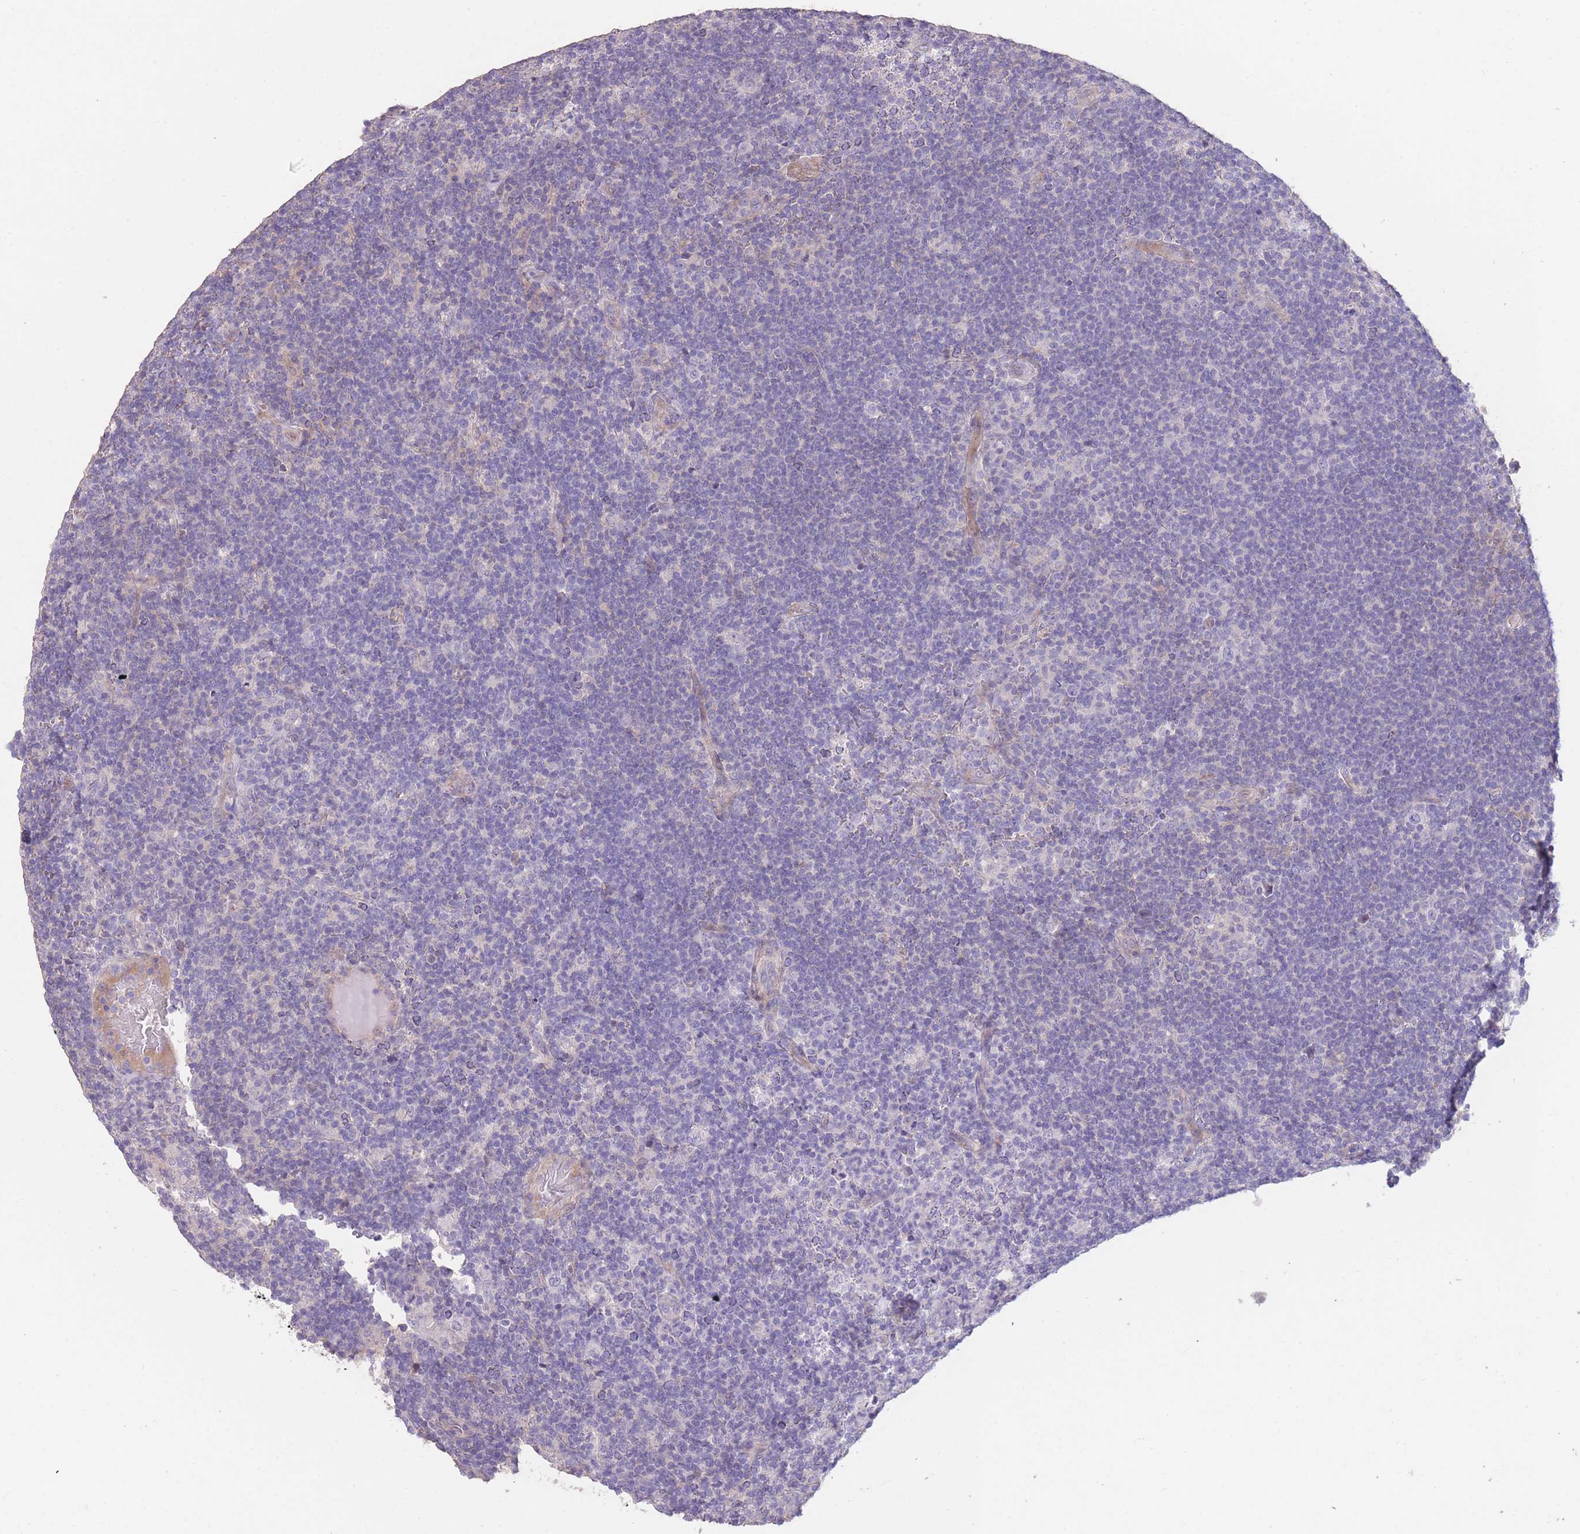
{"staining": {"intensity": "negative", "quantity": "none", "location": "none"}, "tissue": "lymphoma", "cell_type": "Tumor cells", "image_type": "cancer", "snomed": [{"axis": "morphology", "description": "Hodgkin's disease, NOS"}, {"axis": "topography", "description": "Lymph node"}], "caption": "Immunohistochemical staining of Hodgkin's disease exhibits no significant expression in tumor cells.", "gene": "RSPH10B", "patient": {"sex": "female", "age": 57}}